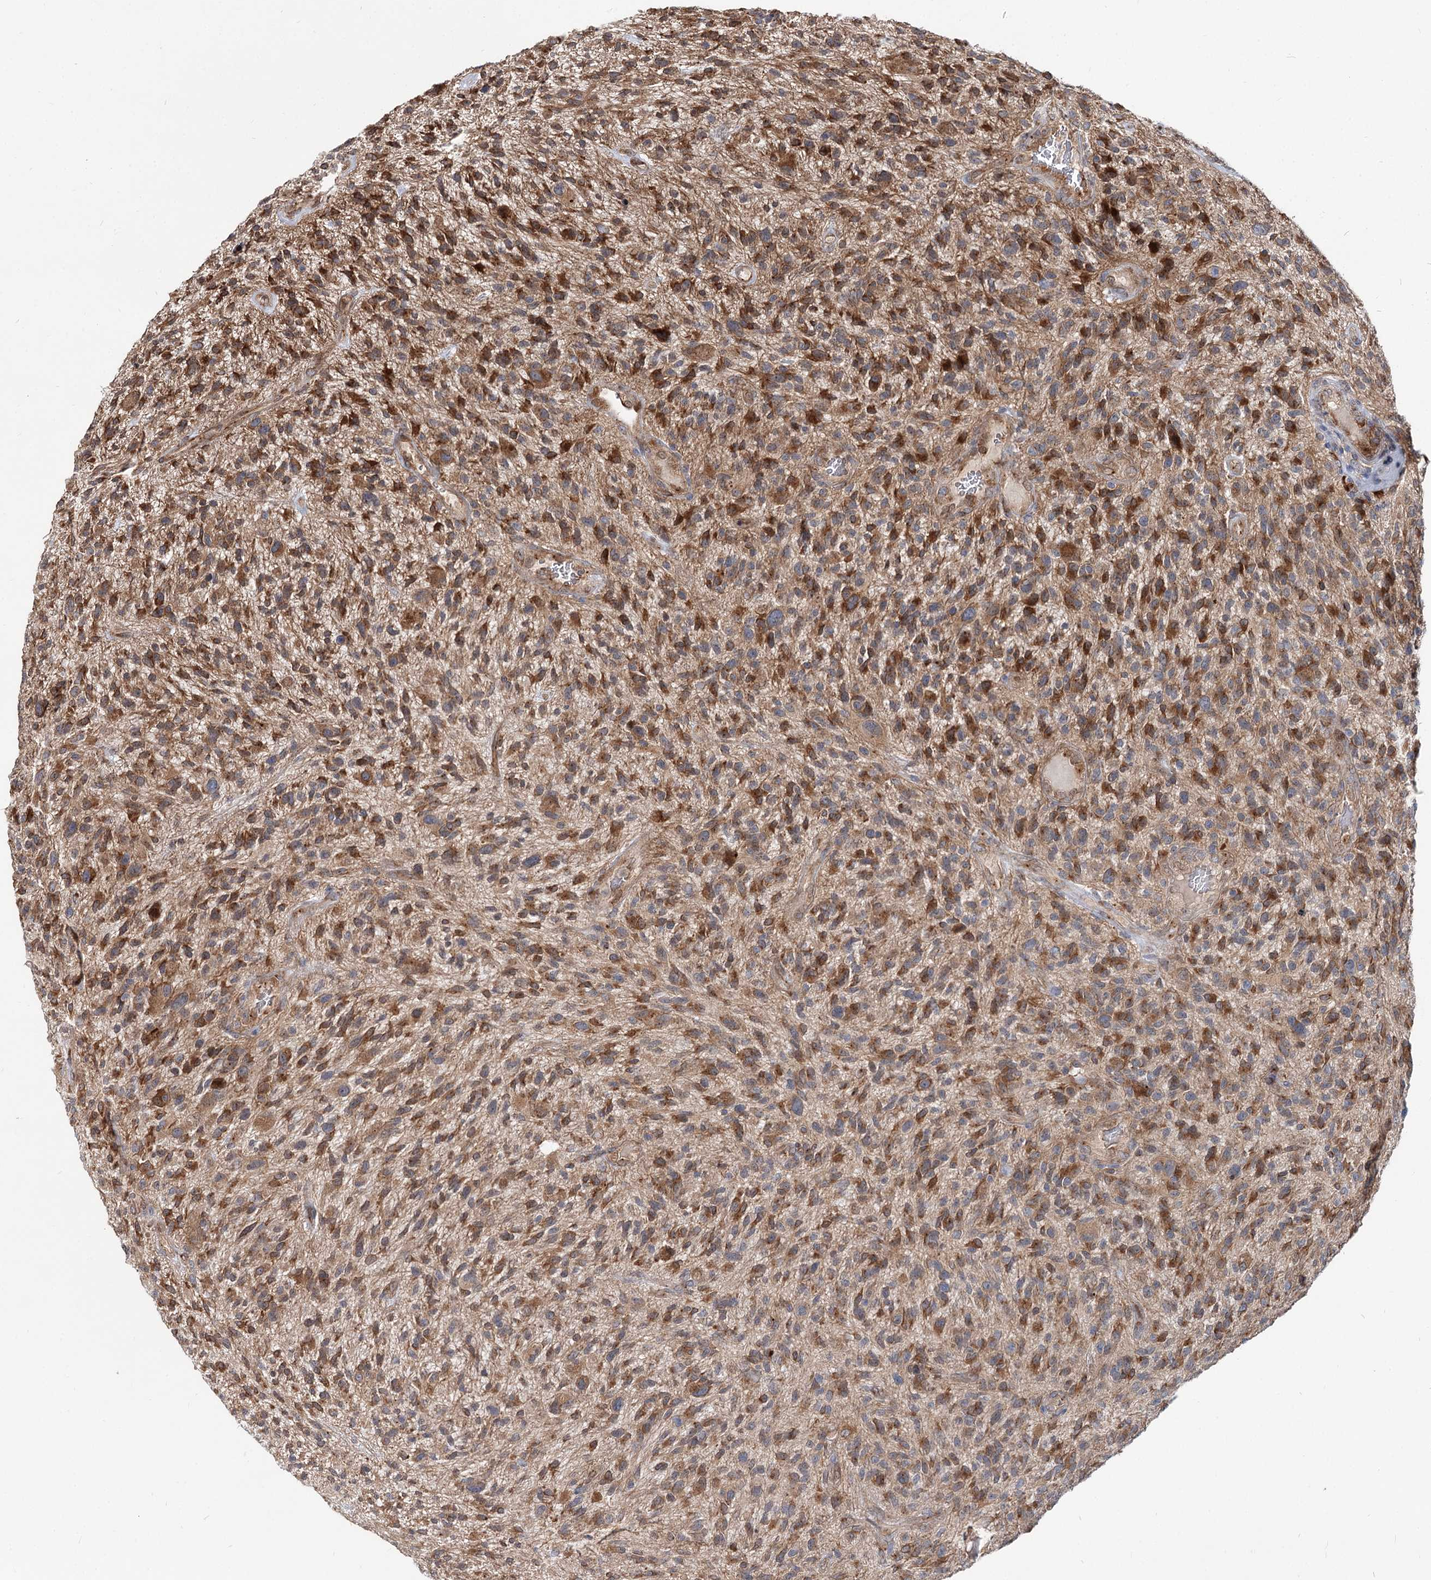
{"staining": {"intensity": "strong", "quantity": ">75%", "location": "cytoplasmic/membranous"}, "tissue": "glioma", "cell_type": "Tumor cells", "image_type": "cancer", "snomed": [{"axis": "morphology", "description": "Glioma, malignant, High grade"}, {"axis": "topography", "description": "Brain"}], "caption": "Immunohistochemical staining of malignant glioma (high-grade) reveals high levels of strong cytoplasmic/membranous protein expression in approximately >75% of tumor cells. (DAB (3,3'-diaminobenzidine) = brown stain, brightfield microscopy at high magnification).", "gene": "SPART", "patient": {"sex": "male", "age": 47}}